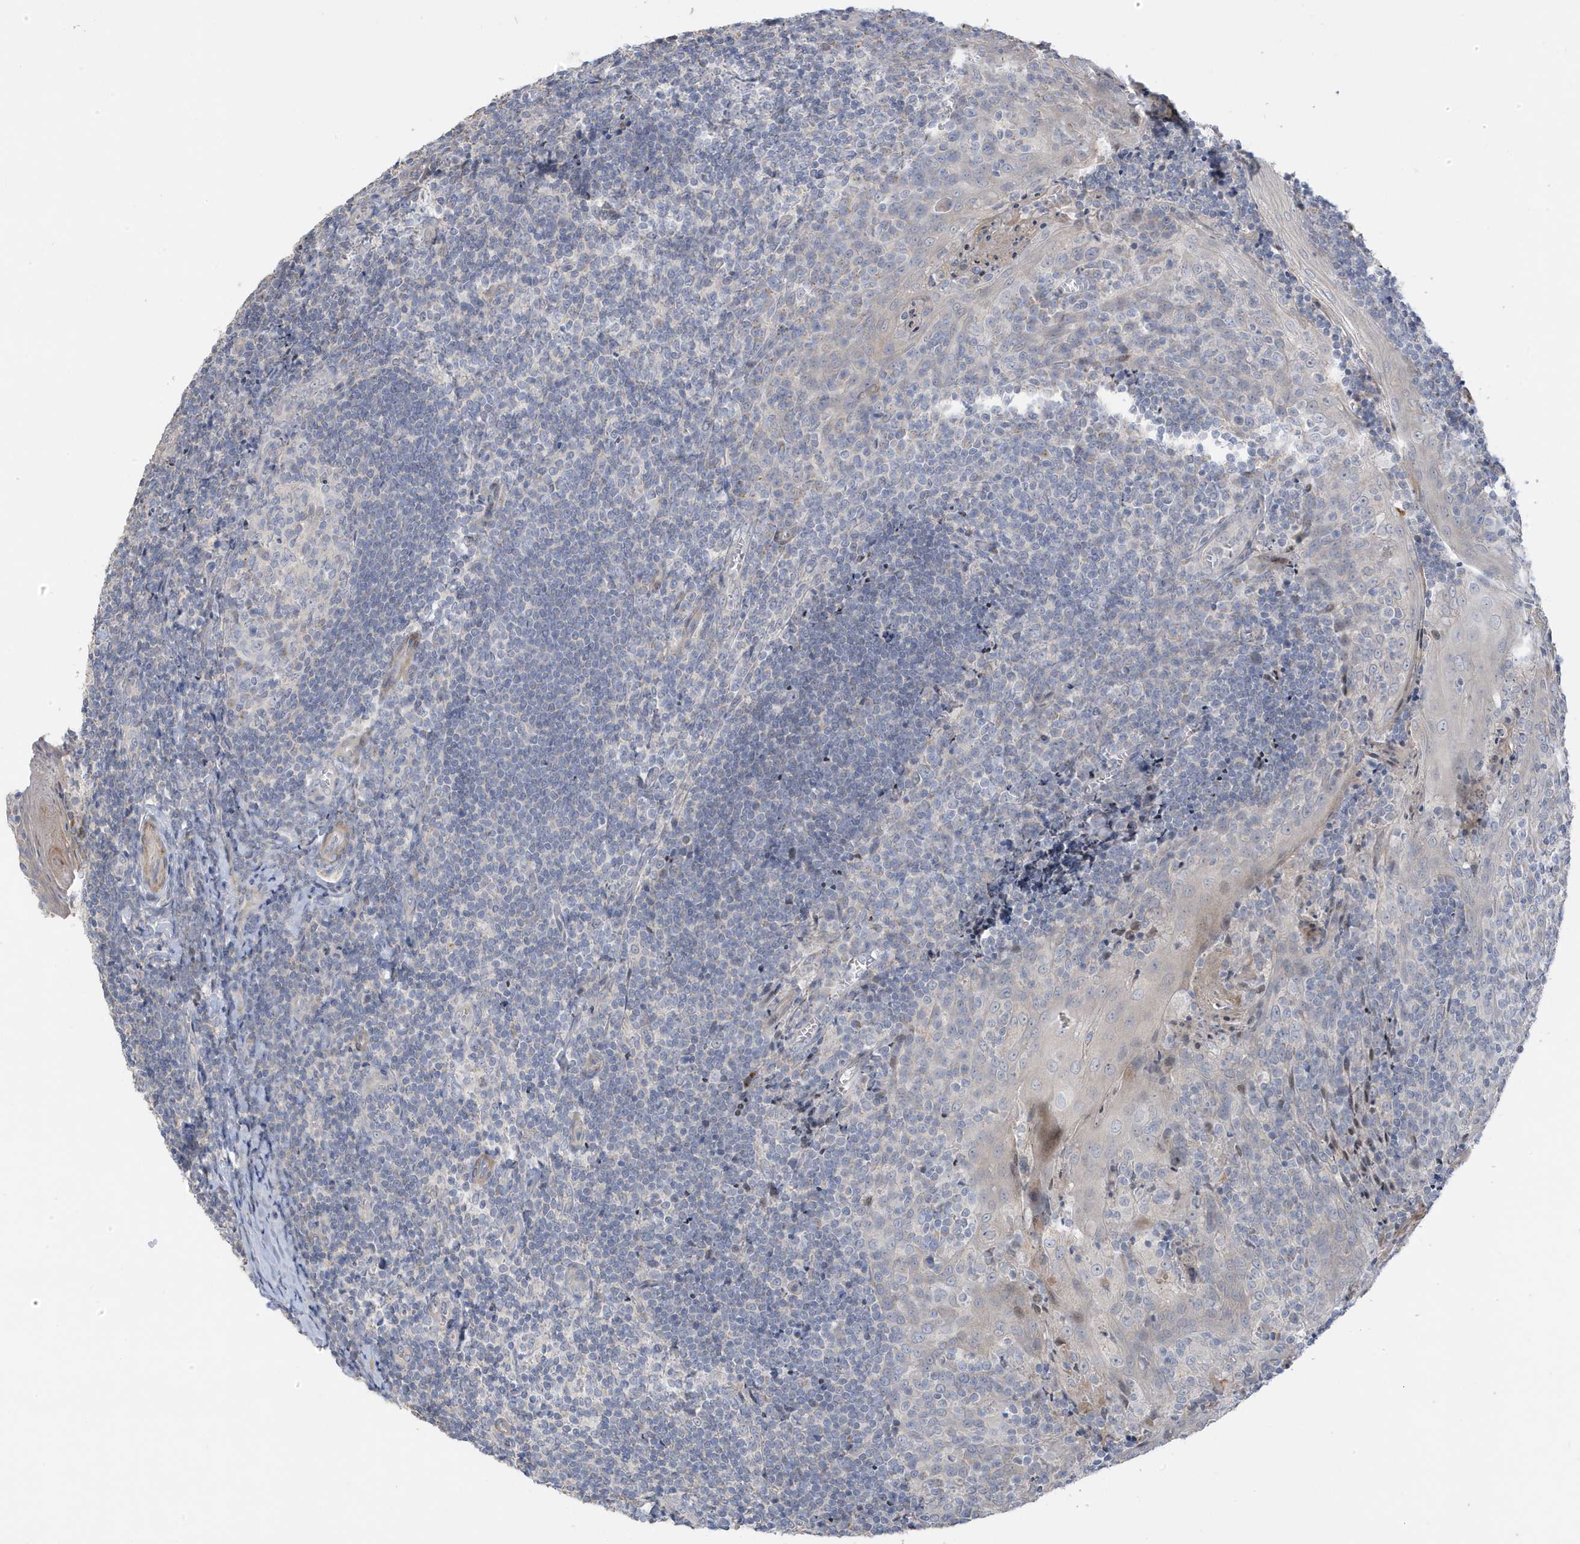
{"staining": {"intensity": "negative", "quantity": "none", "location": "none"}, "tissue": "tonsil", "cell_type": "Germinal center cells", "image_type": "normal", "snomed": [{"axis": "morphology", "description": "Normal tissue, NOS"}, {"axis": "topography", "description": "Tonsil"}], "caption": "Immunohistochemistry histopathology image of benign tonsil stained for a protein (brown), which demonstrates no positivity in germinal center cells.", "gene": "ATP13A5", "patient": {"sex": "male", "age": 27}}